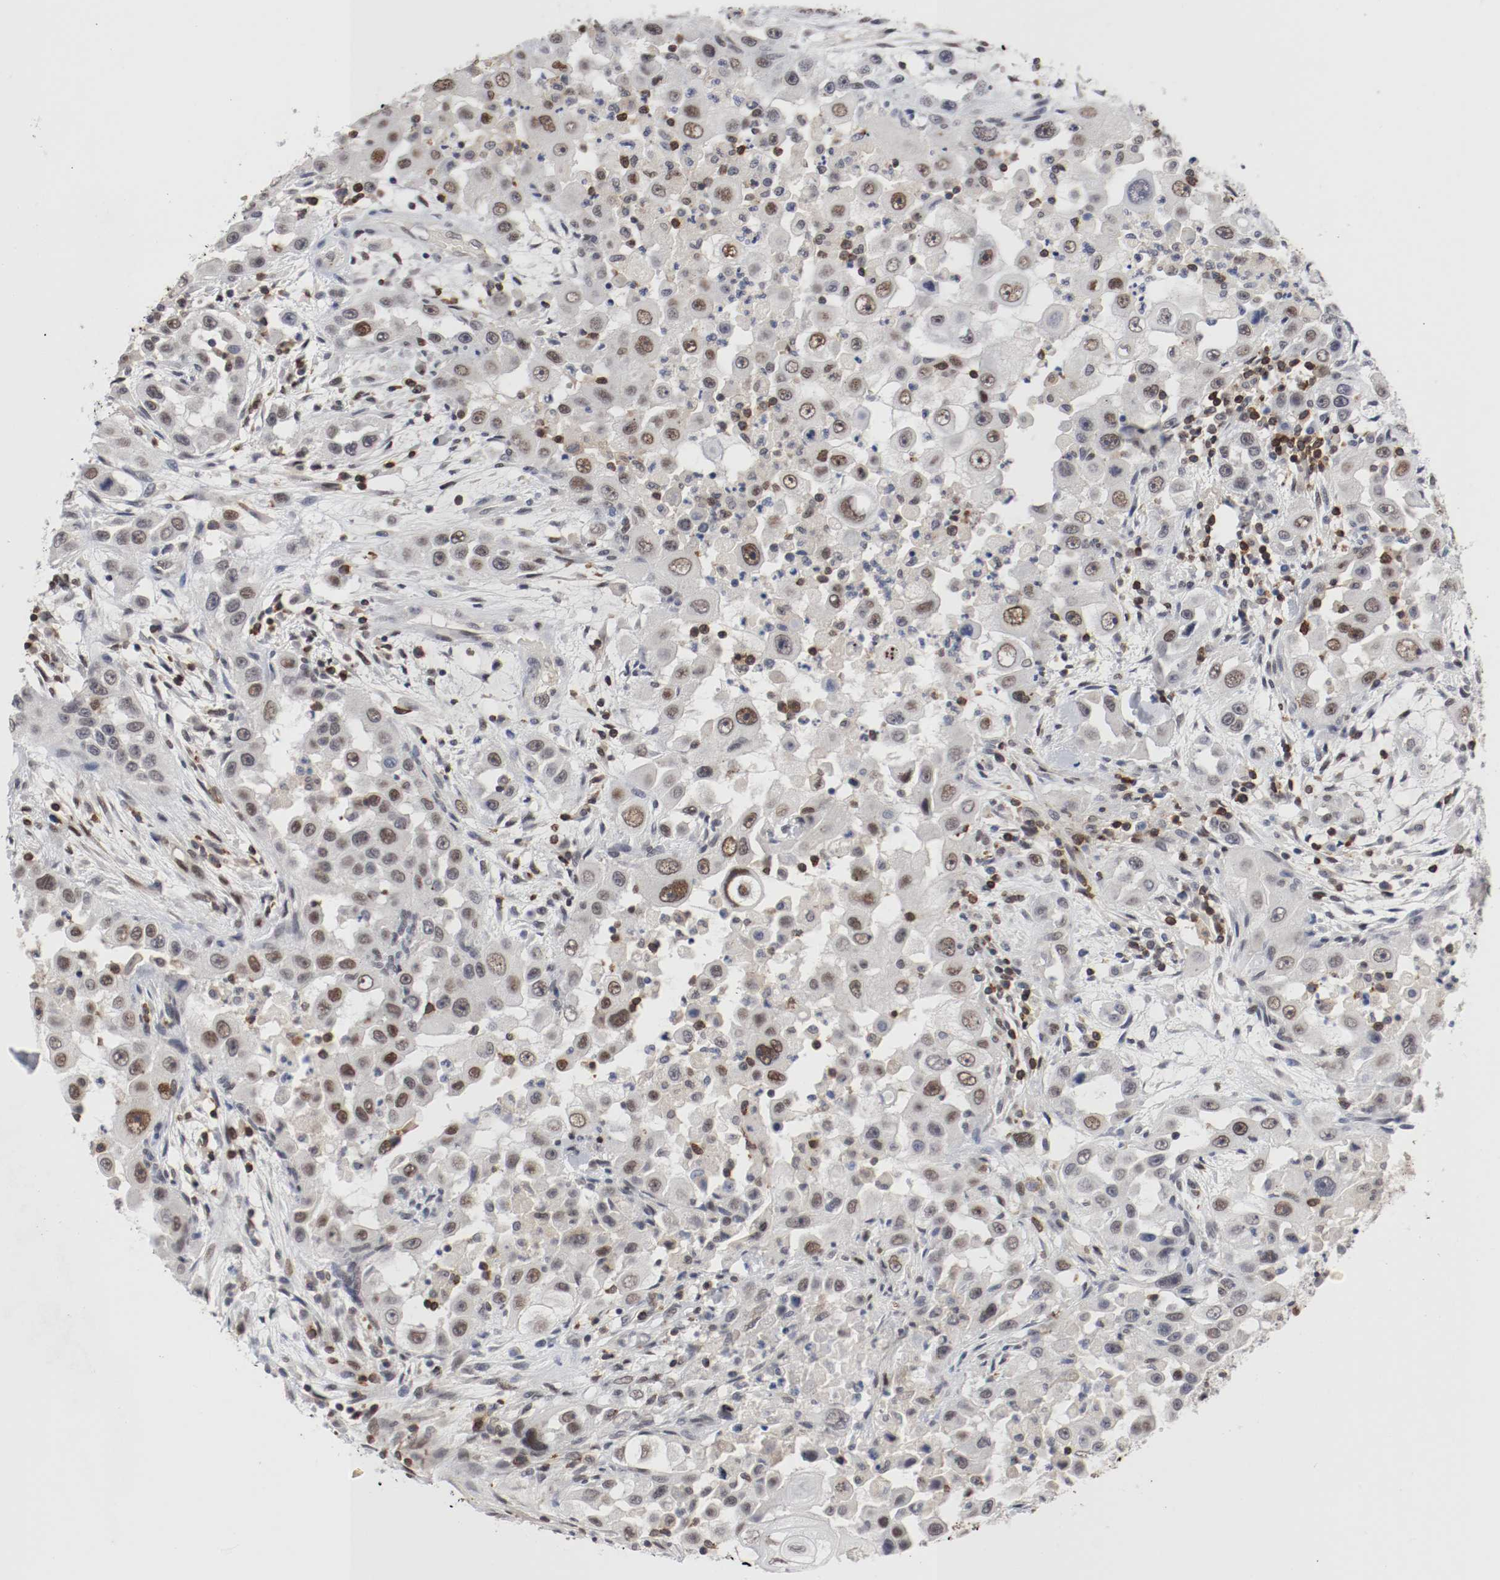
{"staining": {"intensity": "moderate", "quantity": "25%-75%", "location": "nuclear"}, "tissue": "head and neck cancer", "cell_type": "Tumor cells", "image_type": "cancer", "snomed": [{"axis": "morphology", "description": "Carcinoma, NOS"}, {"axis": "topography", "description": "Head-Neck"}], "caption": "Moderate nuclear positivity for a protein is seen in approximately 25%-75% of tumor cells of head and neck cancer using immunohistochemistry.", "gene": "JUND", "patient": {"sex": "male", "age": 87}}